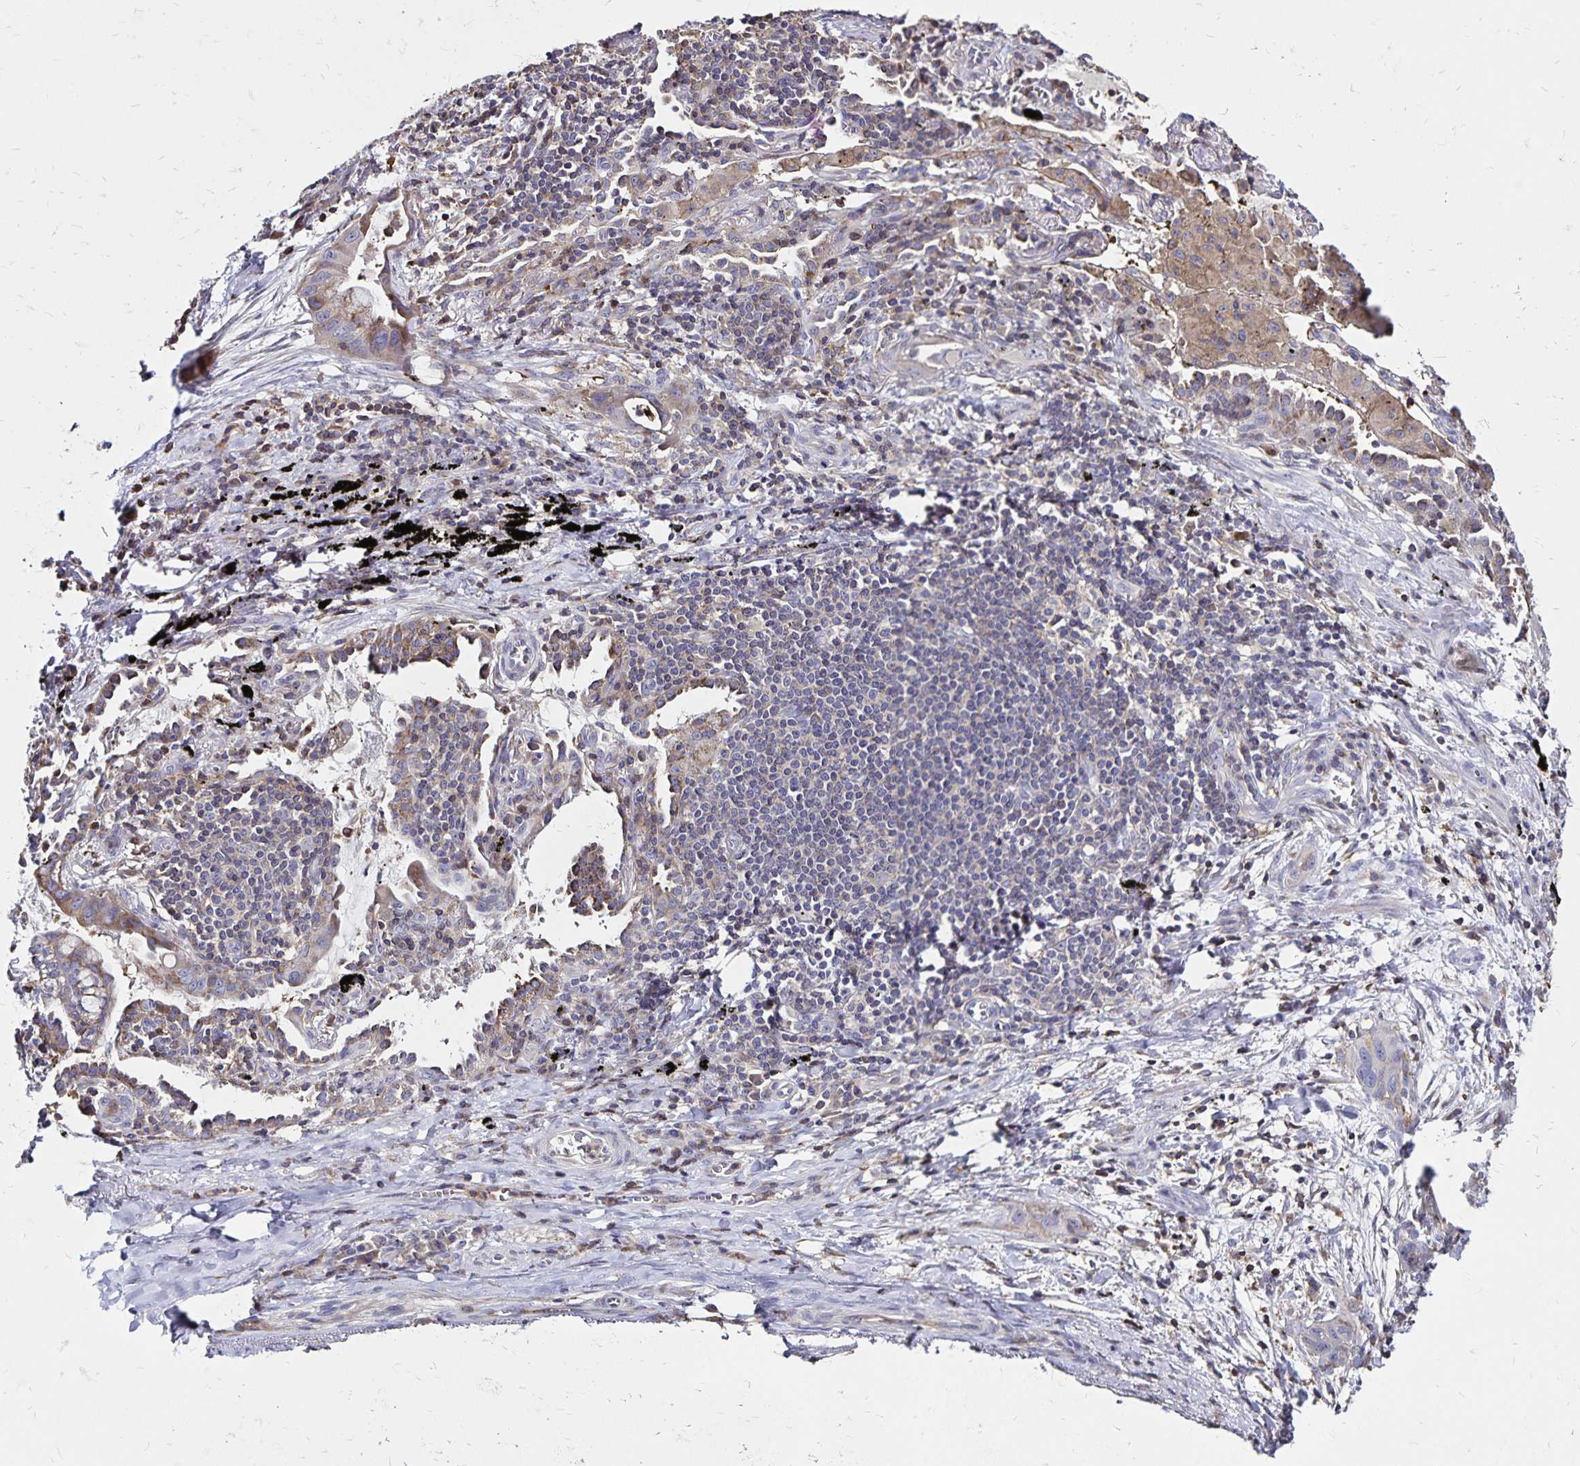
{"staining": {"intensity": "weak", "quantity": "25%-75%", "location": "cytoplasmic/membranous"}, "tissue": "lung cancer", "cell_type": "Tumor cells", "image_type": "cancer", "snomed": [{"axis": "morphology", "description": "Adenocarcinoma, NOS"}, {"axis": "topography", "description": "Lung"}], "caption": "Immunohistochemistry (IHC) (DAB) staining of human lung cancer (adenocarcinoma) displays weak cytoplasmic/membranous protein positivity in approximately 25%-75% of tumor cells.", "gene": "NAGPA", "patient": {"sex": "male", "age": 65}}